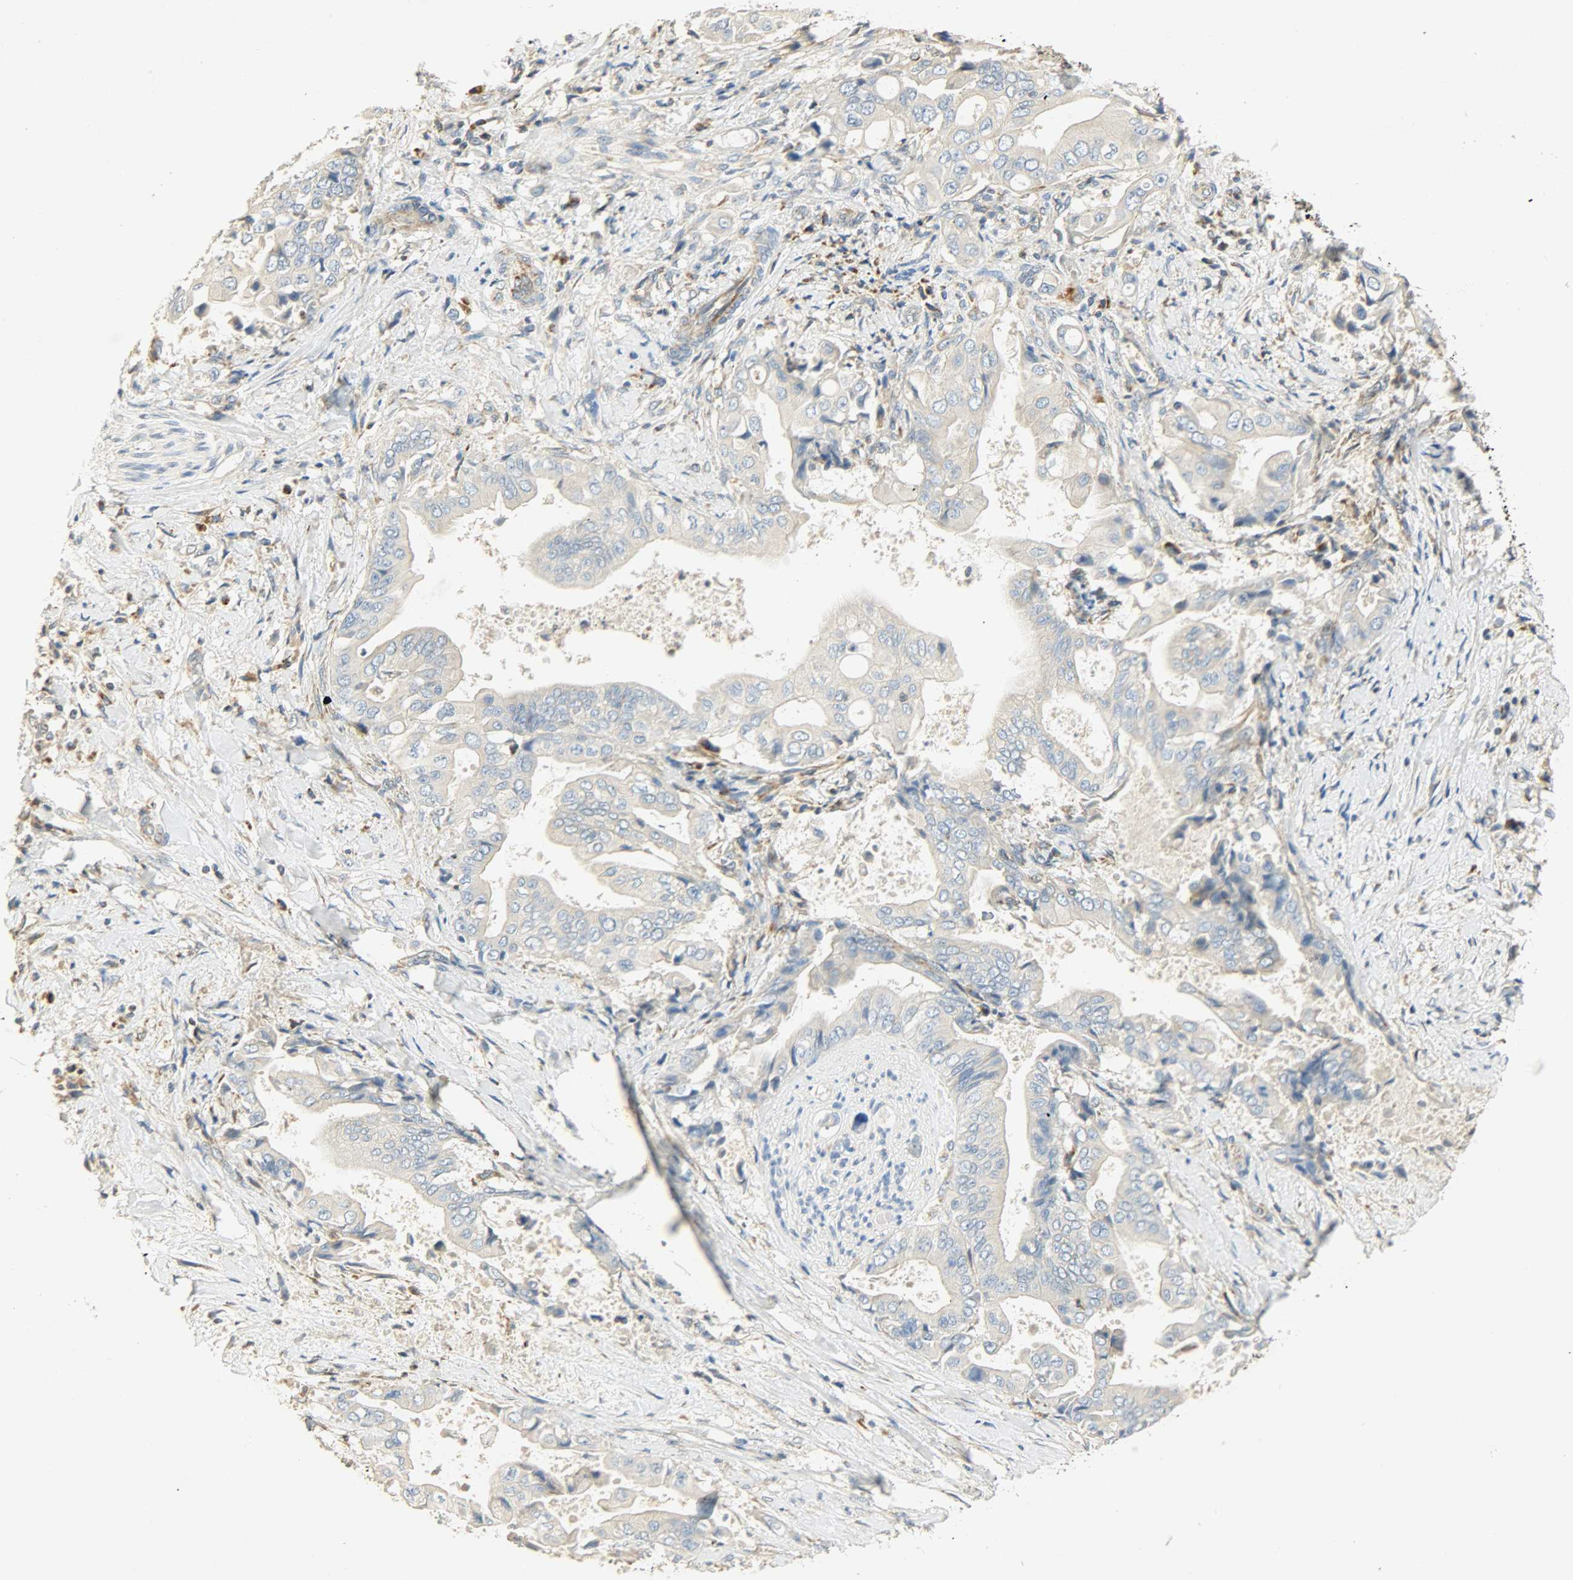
{"staining": {"intensity": "weak", "quantity": "25%-75%", "location": "cytoplasmic/membranous"}, "tissue": "liver cancer", "cell_type": "Tumor cells", "image_type": "cancer", "snomed": [{"axis": "morphology", "description": "Cholangiocarcinoma"}, {"axis": "topography", "description": "Liver"}], "caption": "Brown immunohistochemical staining in human liver cancer shows weak cytoplasmic/membranous staining in about 25%-75% of tumor cells. The protein is shown in brown color, while the nuclei are stained blue.", "gene": "NNT", "patient": {"sex": "male", "age": 58}}